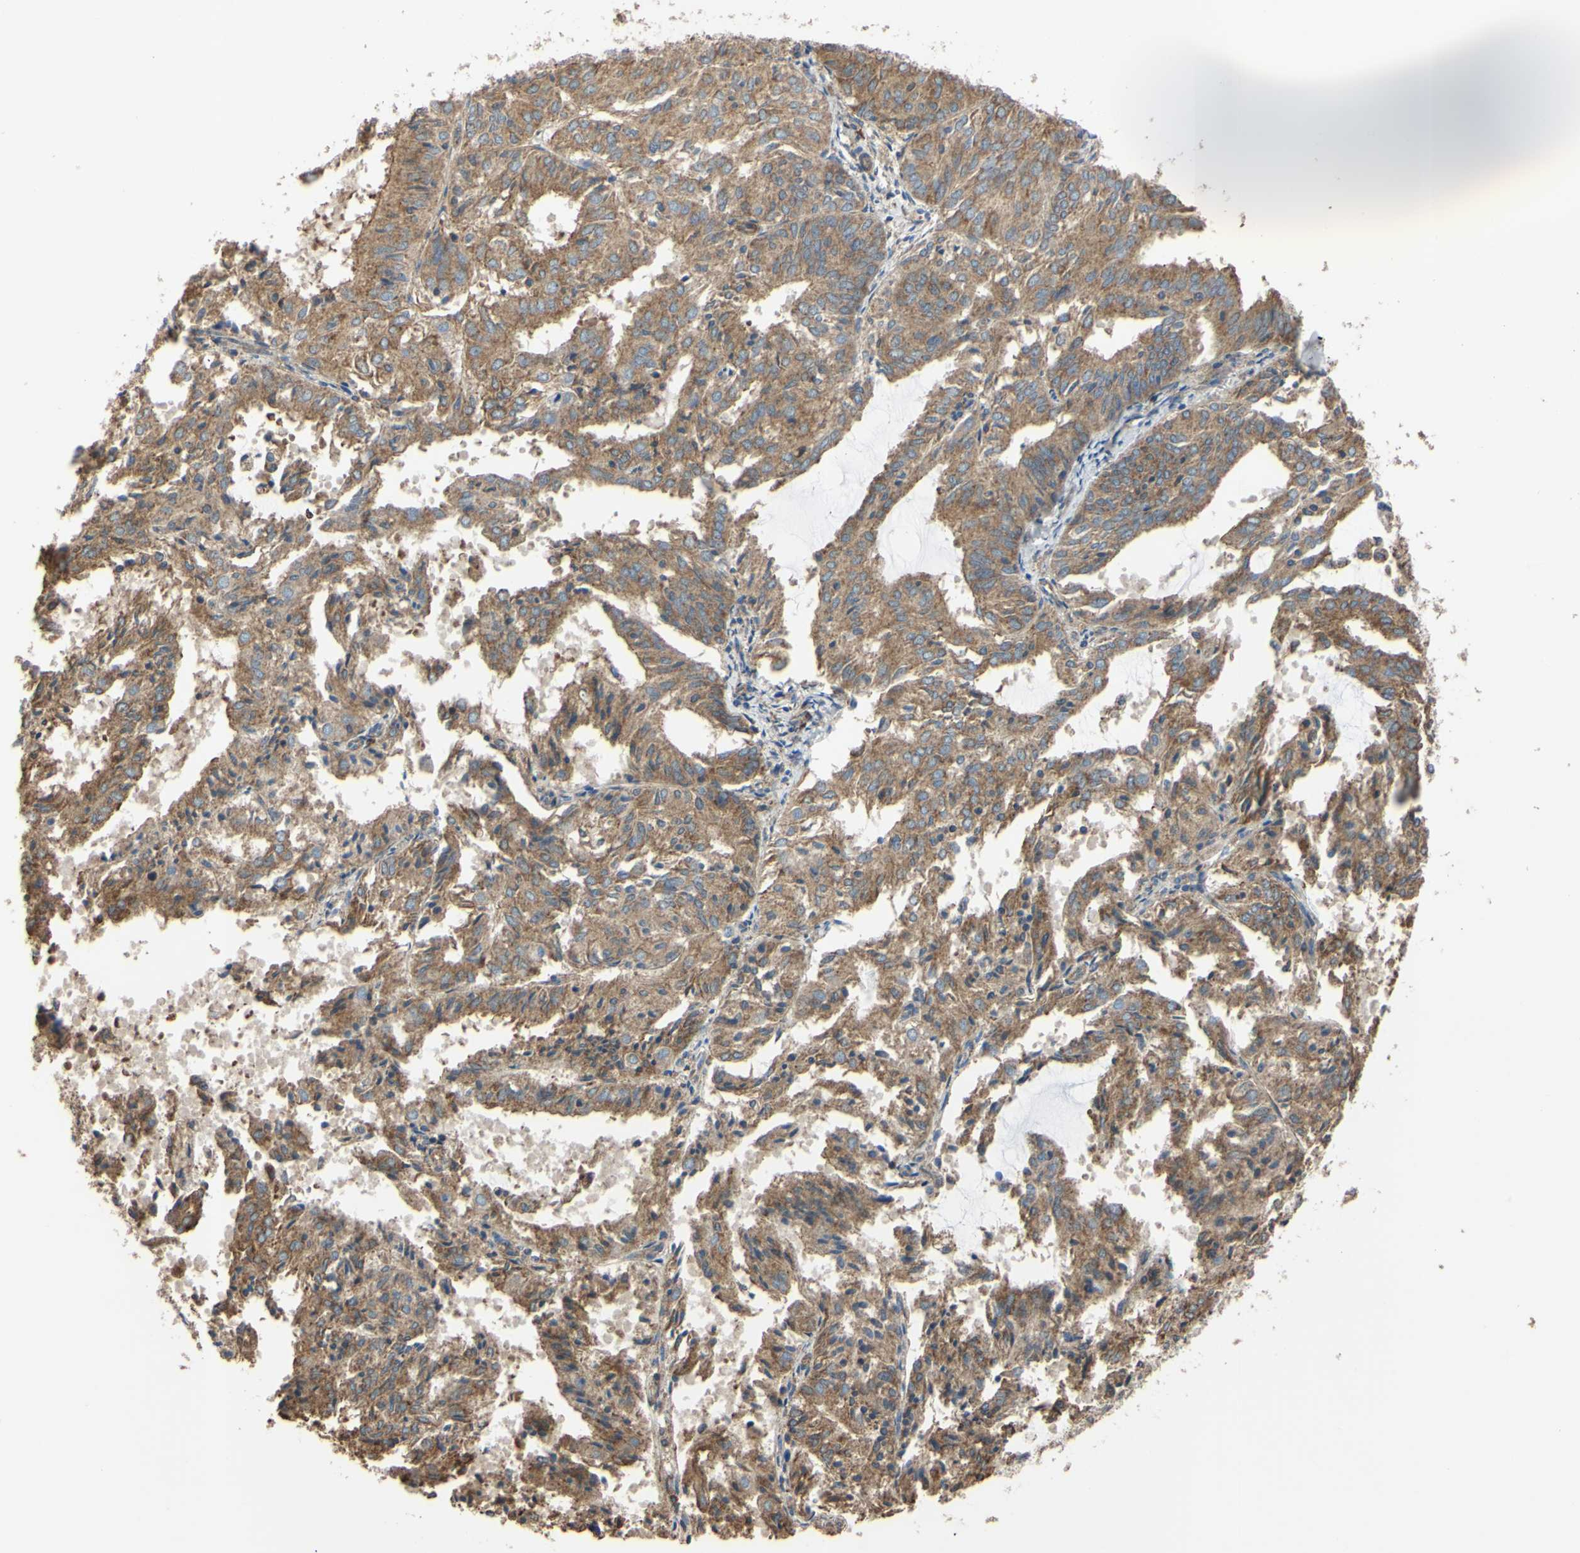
{"staining": {"intensity": "moderate", "quantity": ">75%", "location": "cytoplasmic/membranous"}, "tissue": "endometrial cancer", "cell_type": "Tumor cells", "image_type": "cancer", "snomed": [{"axis": "morphology", "description": "Adenocarcinoma, NOS"}, {"axis": "topography", "description": "Uterus"}], "caption": "Endometrial cancer (adenocarcinoma) tissue exhibits moderate cytoplasmic/membranous expression in approximately >75% of tumor cells, visualized by immunohistochemistry.", "gene": "BECN1", "patient": {"sex": "female", "age": 60}}